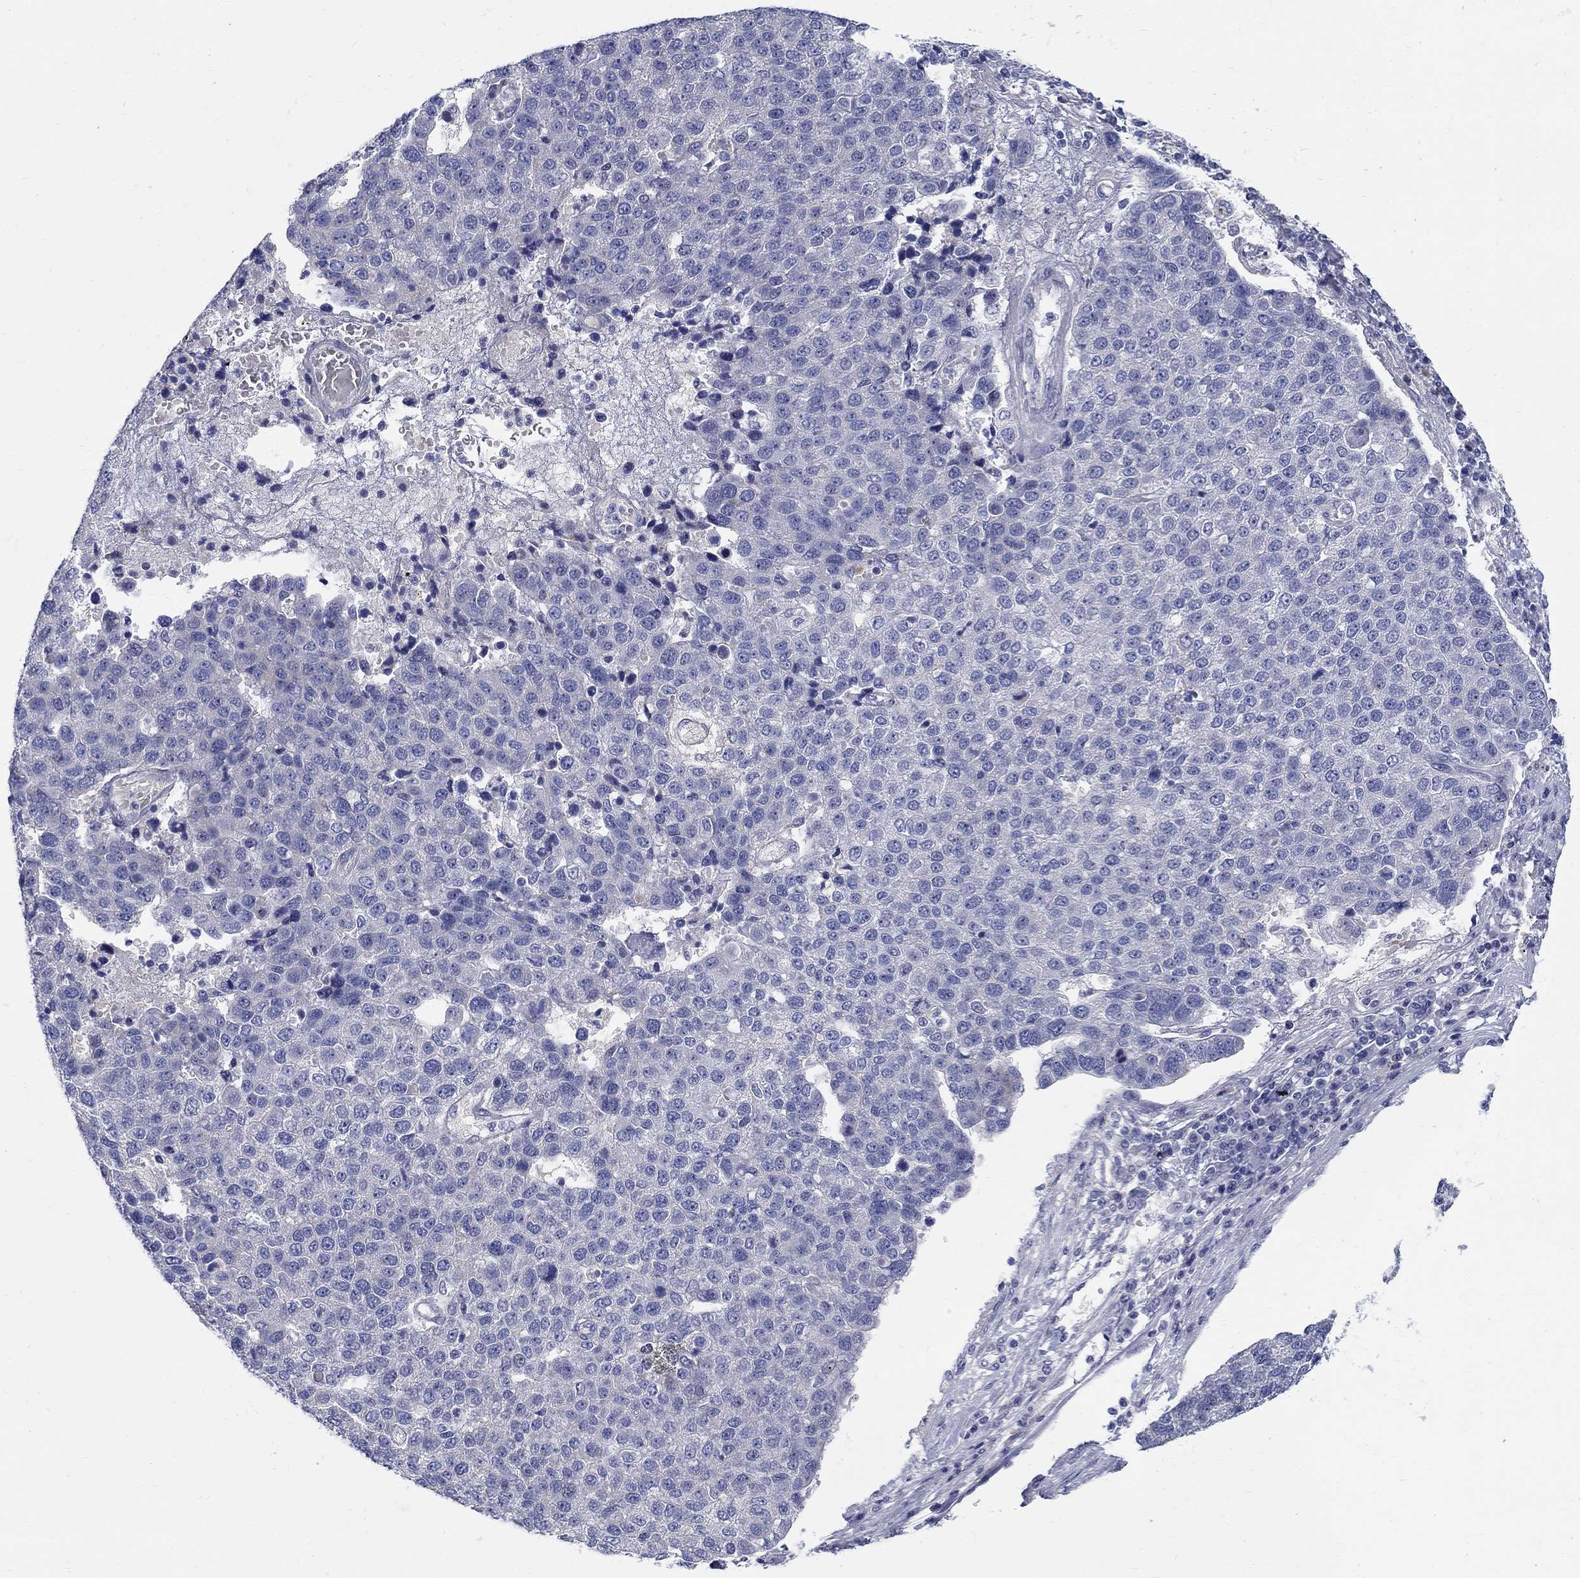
{"staining": {"intensity": "negative", "quantity": "none", "location": "none"}, "tissue": "pancreatic cancer", "cell_type": "Tumor cells", "image_type": "cancer", "snomed": [{"axis": "morphology", "description": "Adenocarcinoma, NOS"}, {"axis": "topography", "description": "Pancreas"}], "caption": "Image shows no protein expression in tumor cells of pancreatic adenocarcinoma tissue.", "gene": "C16orf46", "patient": {"sex": "female", "age": 61}}